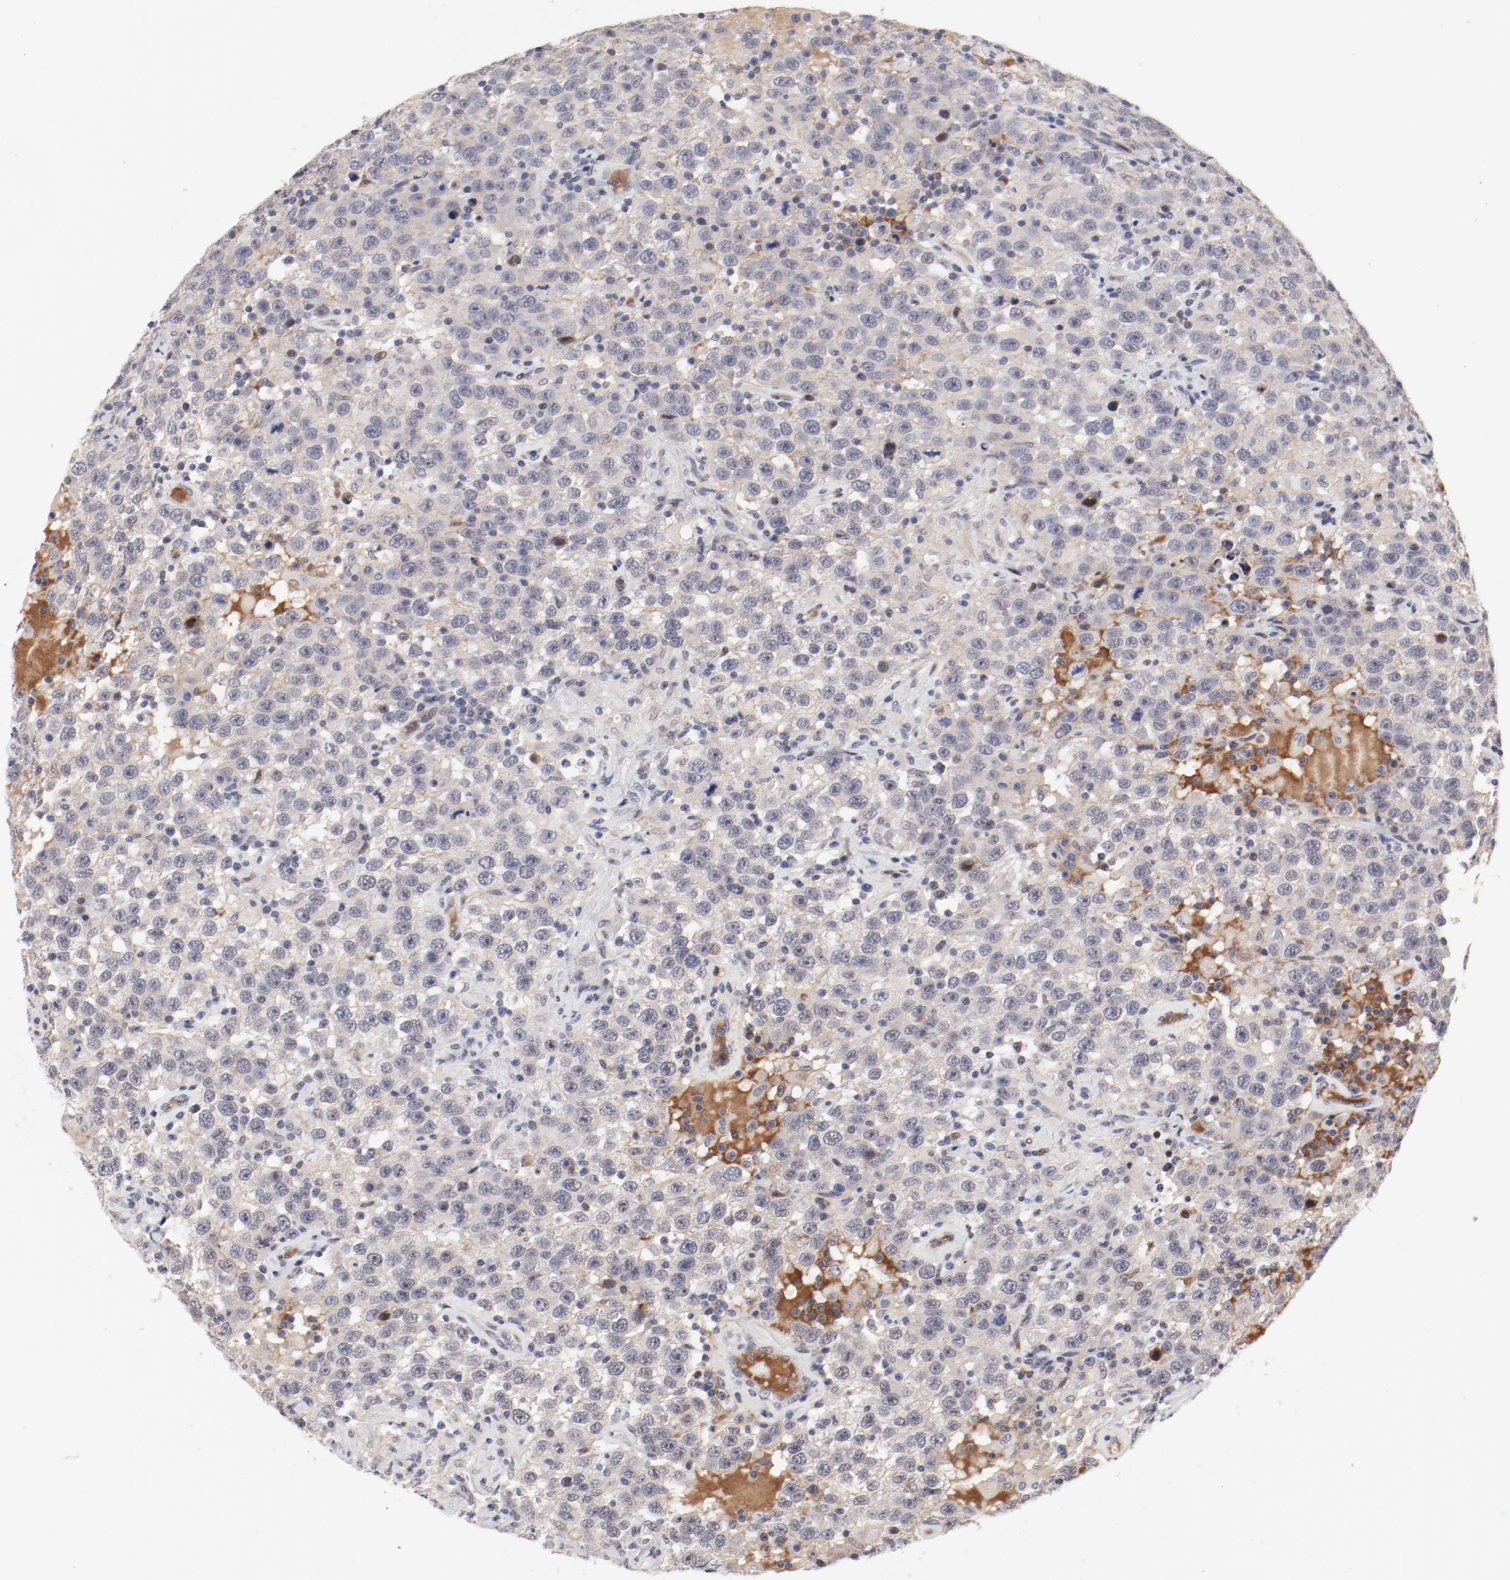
{"staining": {"intensity": "moderate", "quantity": "<25%", "location": "nuclear"}, "tissue": "testis cancer", "cell_type": "Tumor cells", "image_type": "cancer", "snomed": [{"axis": "morphology", "description": "Seminoma, NOS"}, {"axis": "topography", "description": "Testis"}], "caption": "Testis seminoma stained with IHC reveals moderate nuclear staining in approximately <25% of tumor cells.", "gene": "FSCB", "patient": {"sex": "male", "age": 41}}